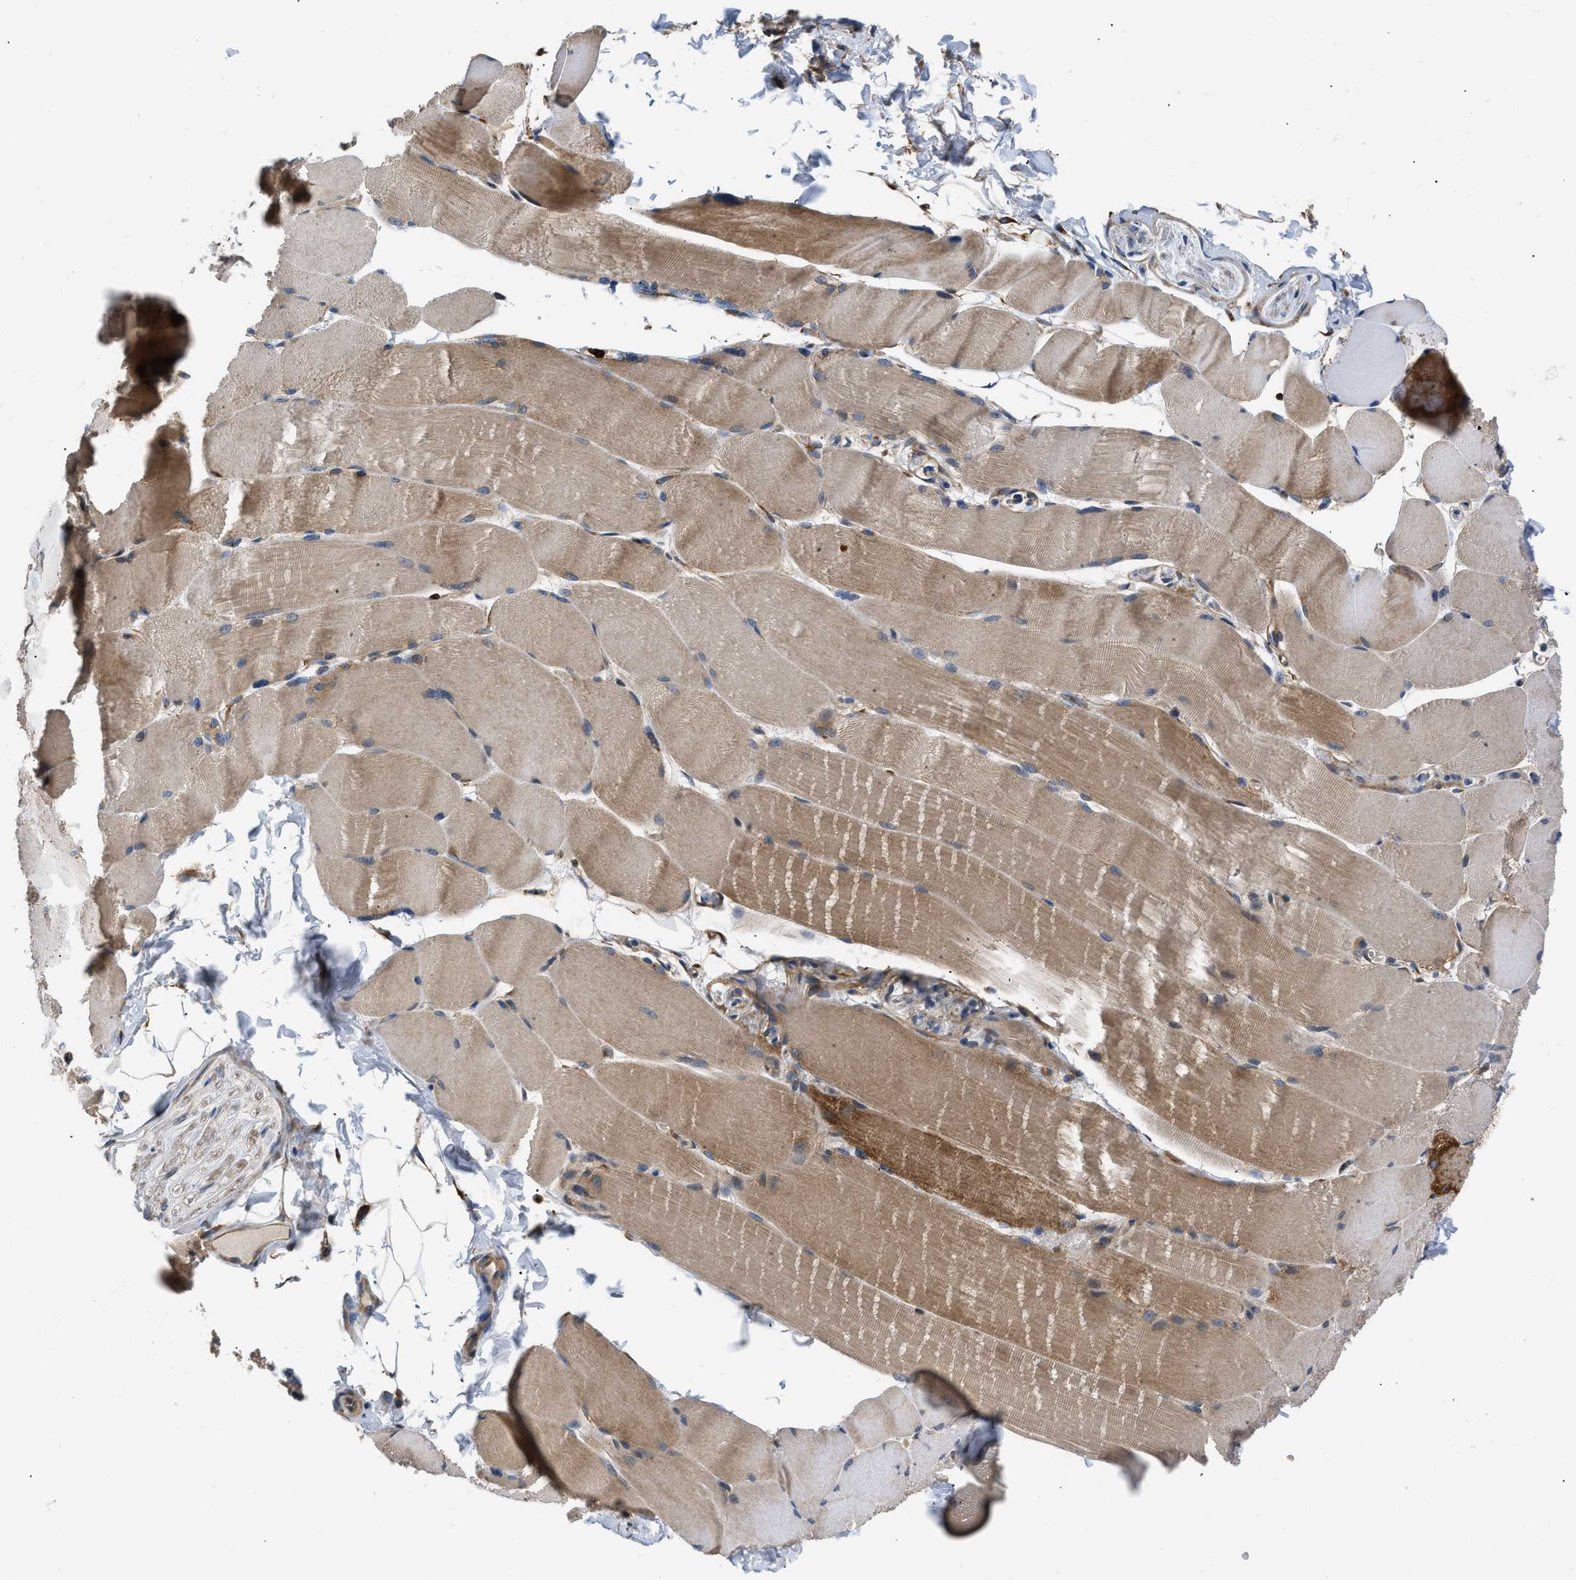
{"staining": {"intensity": "moderate", "quantity": ">75%", "location": "cytoplasmic/membranous"}, "tissue": "skeletal muscle", "cell_type": "Myocytes", "image_type": "normal", "snomed": [{"axis": "morphology", "description": "Normal tissue, NOS"}, {"axis": "topography", "description": "Skin"}, {"axis": "topography", "description": "Skeletal muscle"}], "caption": "A micrograph of human skeletal muscle stained for a protein shows moderate cytoplasmic/membranous brown staining in myocytes.", "gene": "OPTN", "patient": {"sex": "male", "age": 83}}